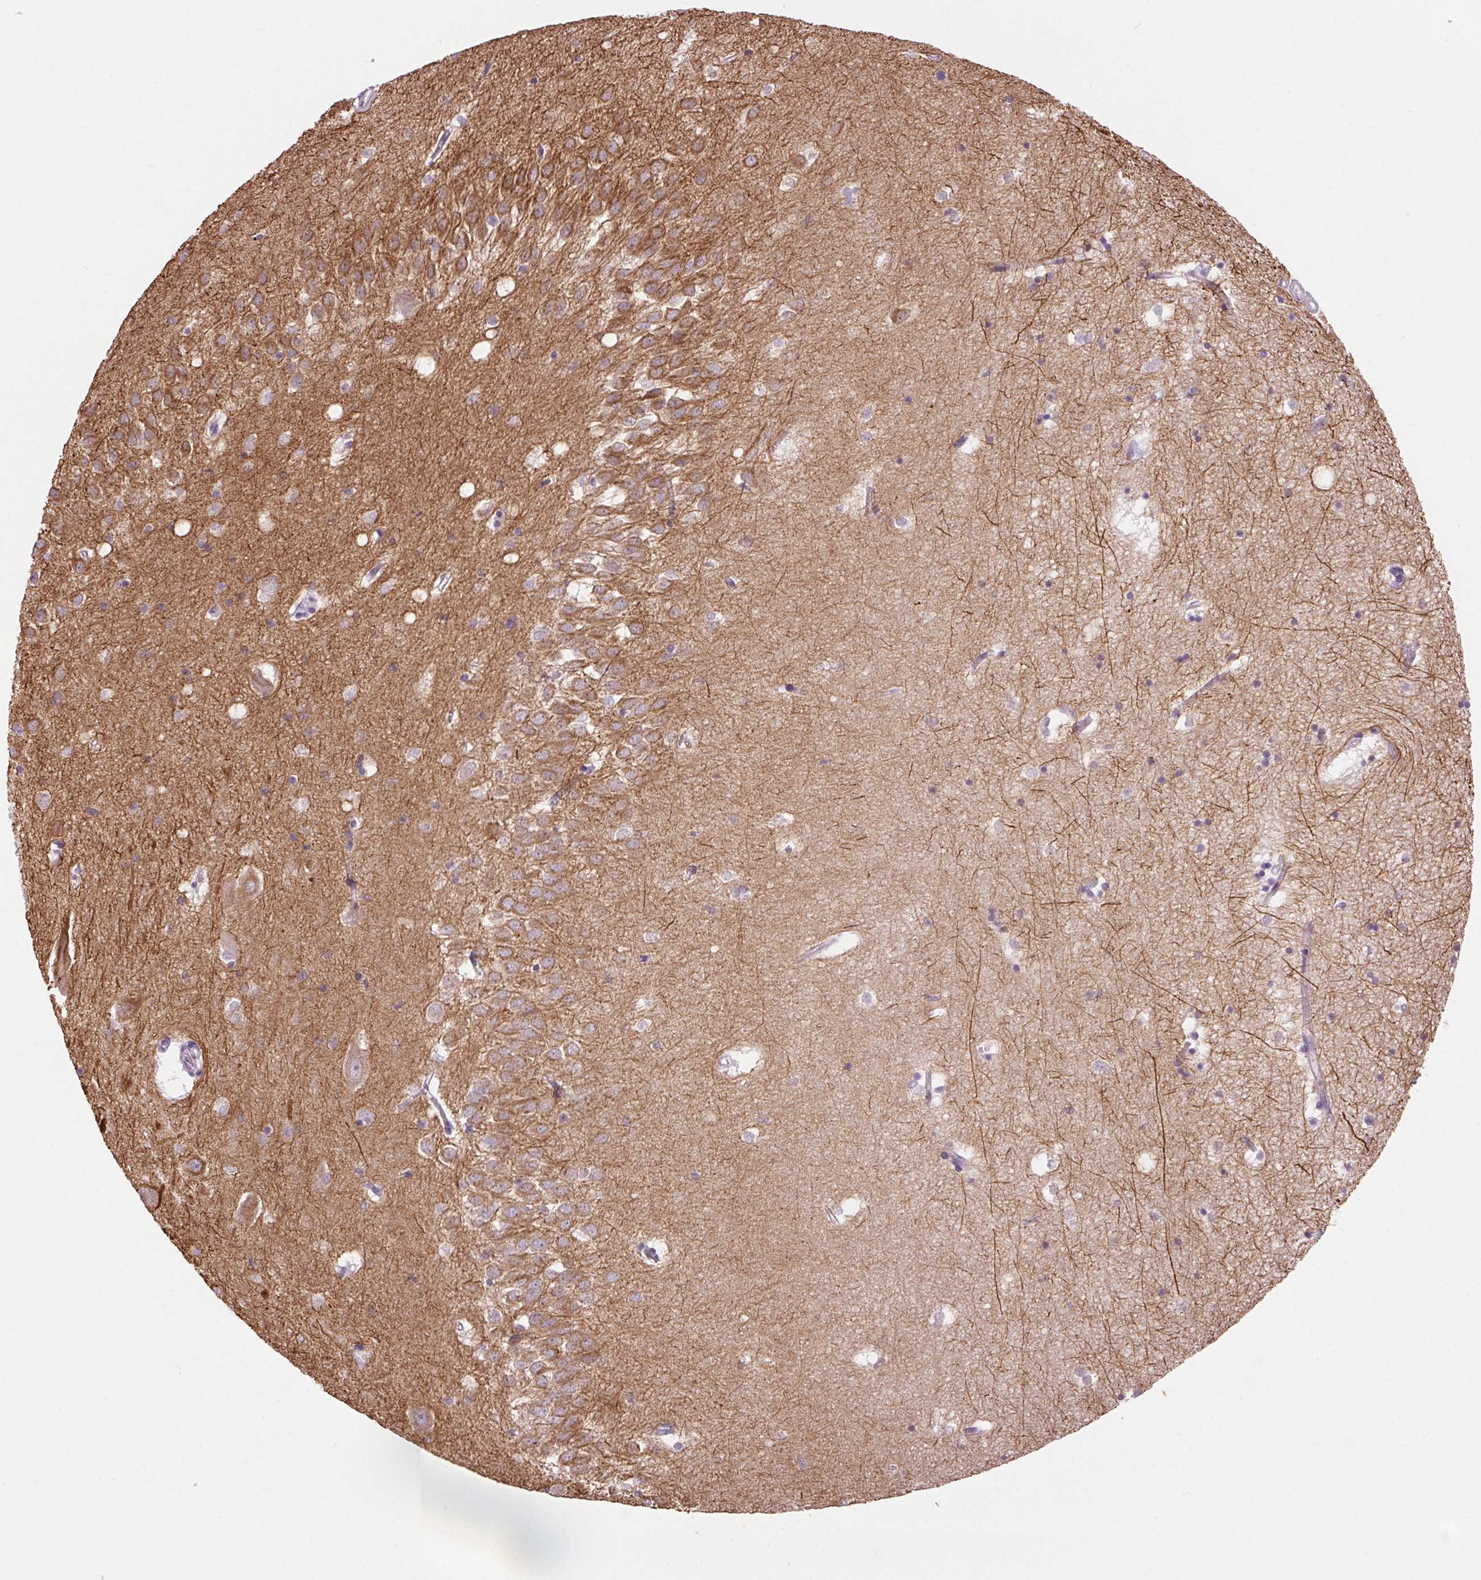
{"staining": {"intensity": "weak", "quantity": "<25%", "location": "cytoplasmic/membranous"}, "tissue": "hippocampus", "cell_type": "Glial cells", "image_type": "normal", "snomed": [{"axis": "morphology", "description": "Normal tissue, NOS"}, {"axis": "topography", "description": "Hippocampus"}], "caption": "DAB immunohistochemical staining of benign human hippocampus reveals no significant expression in glial cells. (IHC, brightfield microscopy, high magnification).", "gene": "SYT11", "patient": {"sex": "male", "age": 58}}